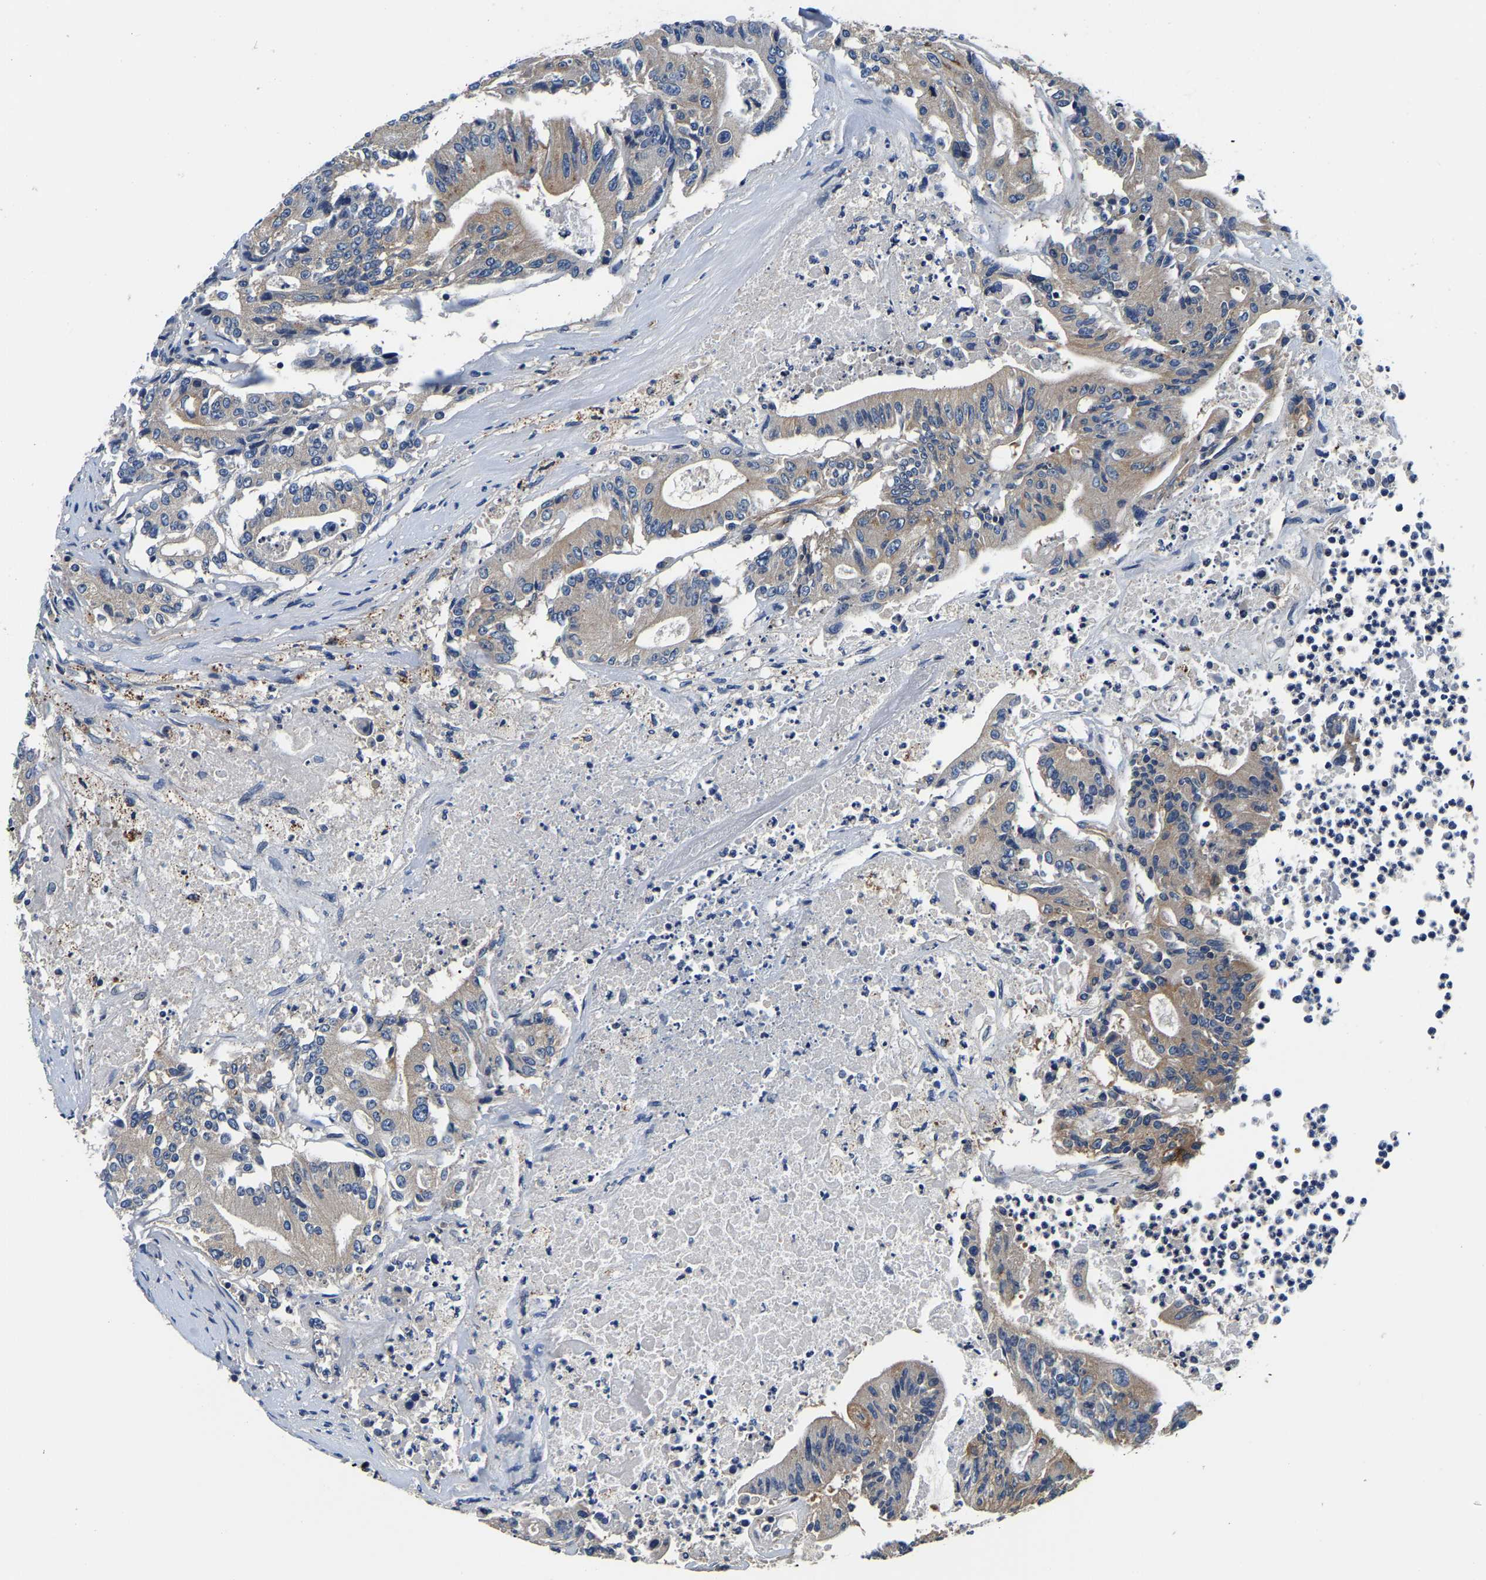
{"staining": {"intensity": "weak", "quantity": ">75%", "location": "cytoplasmic/membranous"}, "tissue": "colorectal cancer", "cell_type": "Tumor cells", "image_type": "cancer", "snomed": [{"axis": "morphology", "description": "Adenocarcinoma, NOS"}, {"axis": "topography", "description": "Colon"}], "caption": "Colorectal adenocarcinoma stained with a protein marker exhibits weak staining in tumor cells.", "gene": "SH3GLB1", "patient": {"sex": "female", "age": 77}}